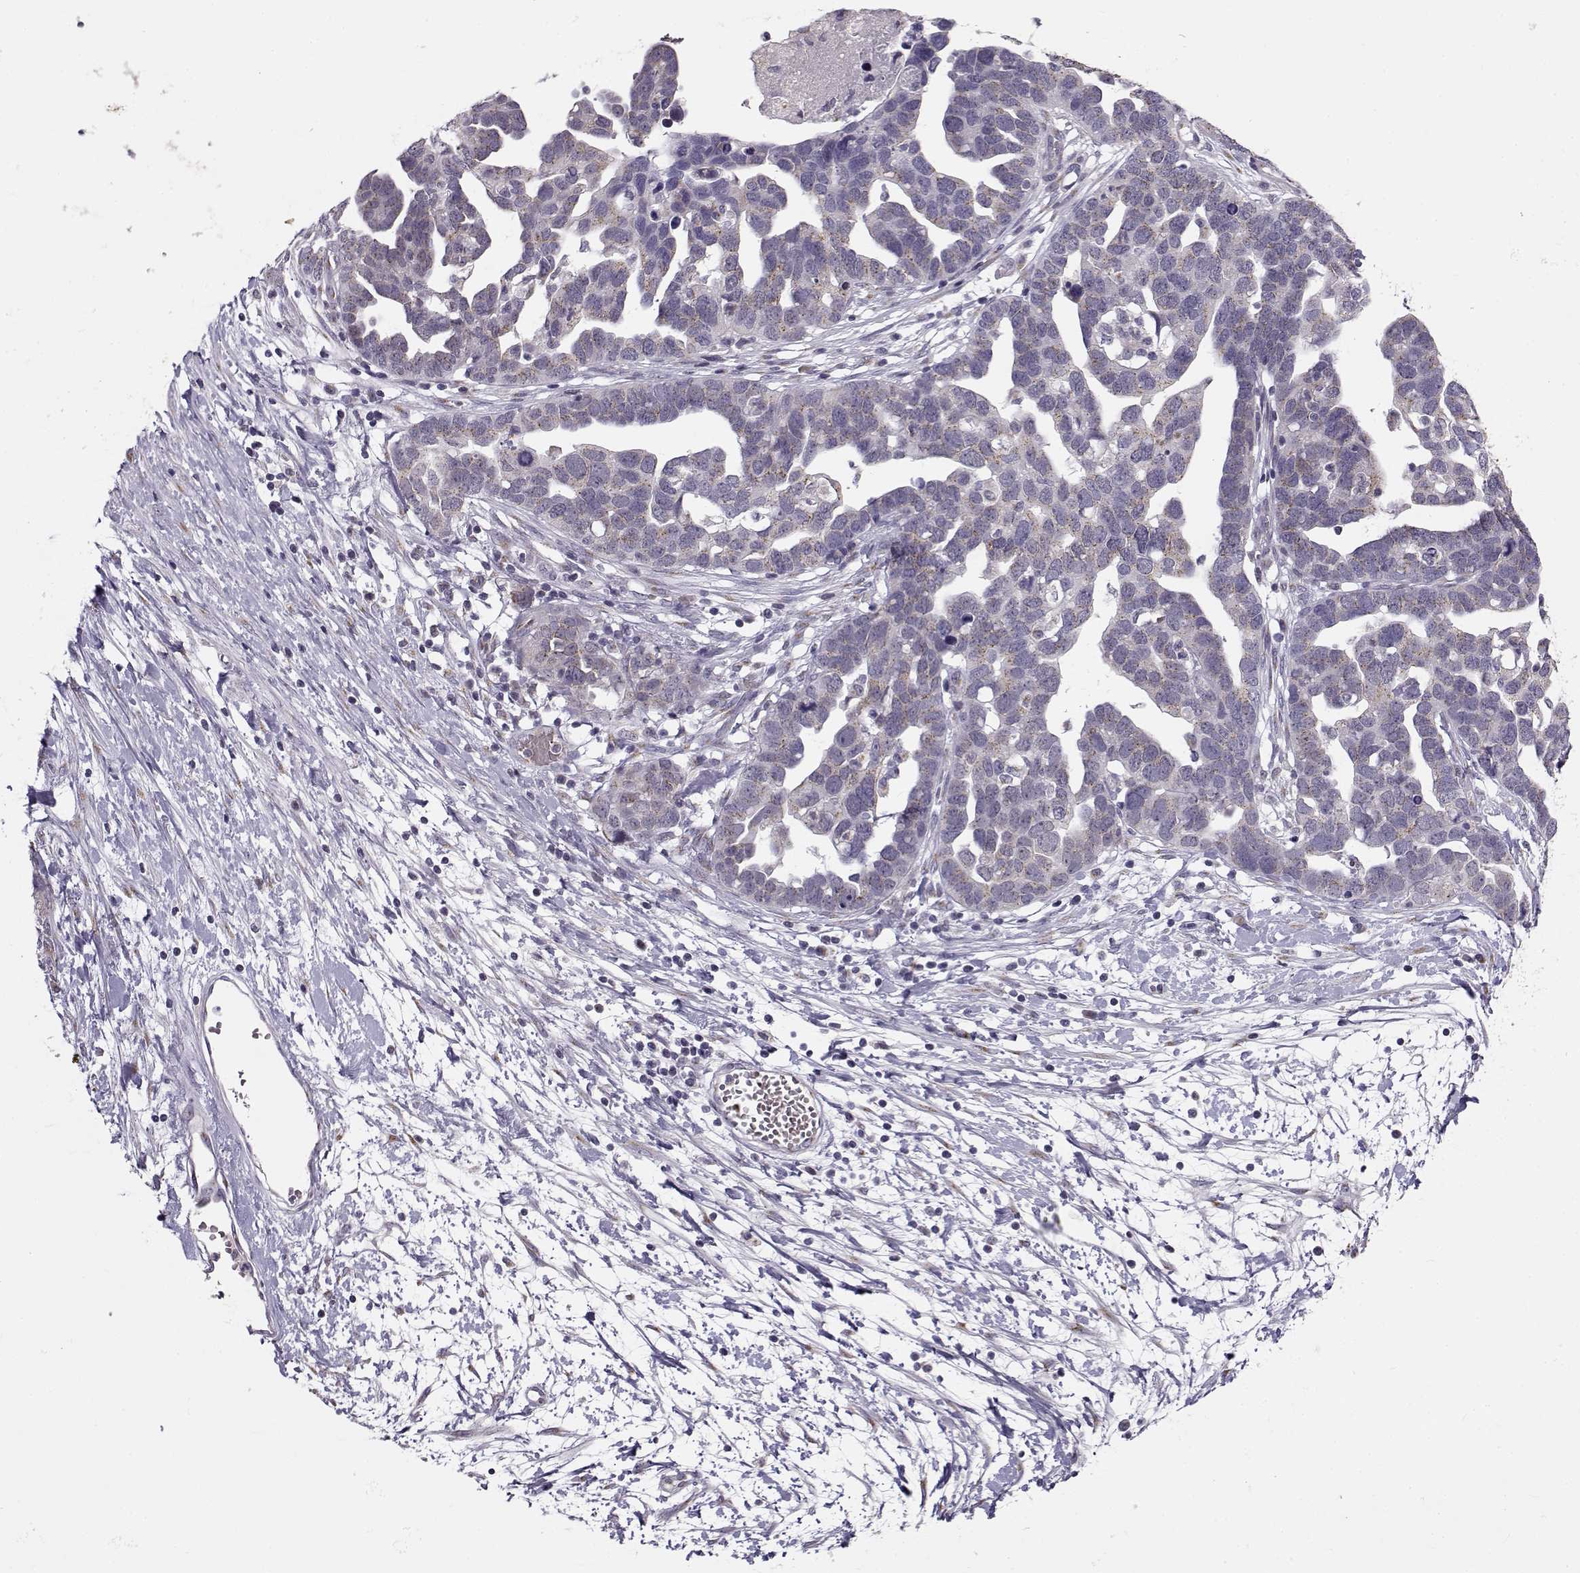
{"staining": {"intensity": "weak", "quantity": ">75%", "location": "cytoplasmic/membranous"}, "tissue": "ovarian cancer", "cell_type": "Tumor cells", "image_type": "cancer", "snomed": [{"axis": "morphology", "description": "Cystadenocarcinoma, serous, NOS"}, {"axis": "topography", "description": "Ovary"}], "caption": "Immunohistochemical staining of human ovarian serous cystadenocarcinoma demonstrates weak cytoplasmic/membranous protein staining in about >75% of tumor cells.", "gene": "SLC4A5", "patient": {"sex": "female", "age": 54}}